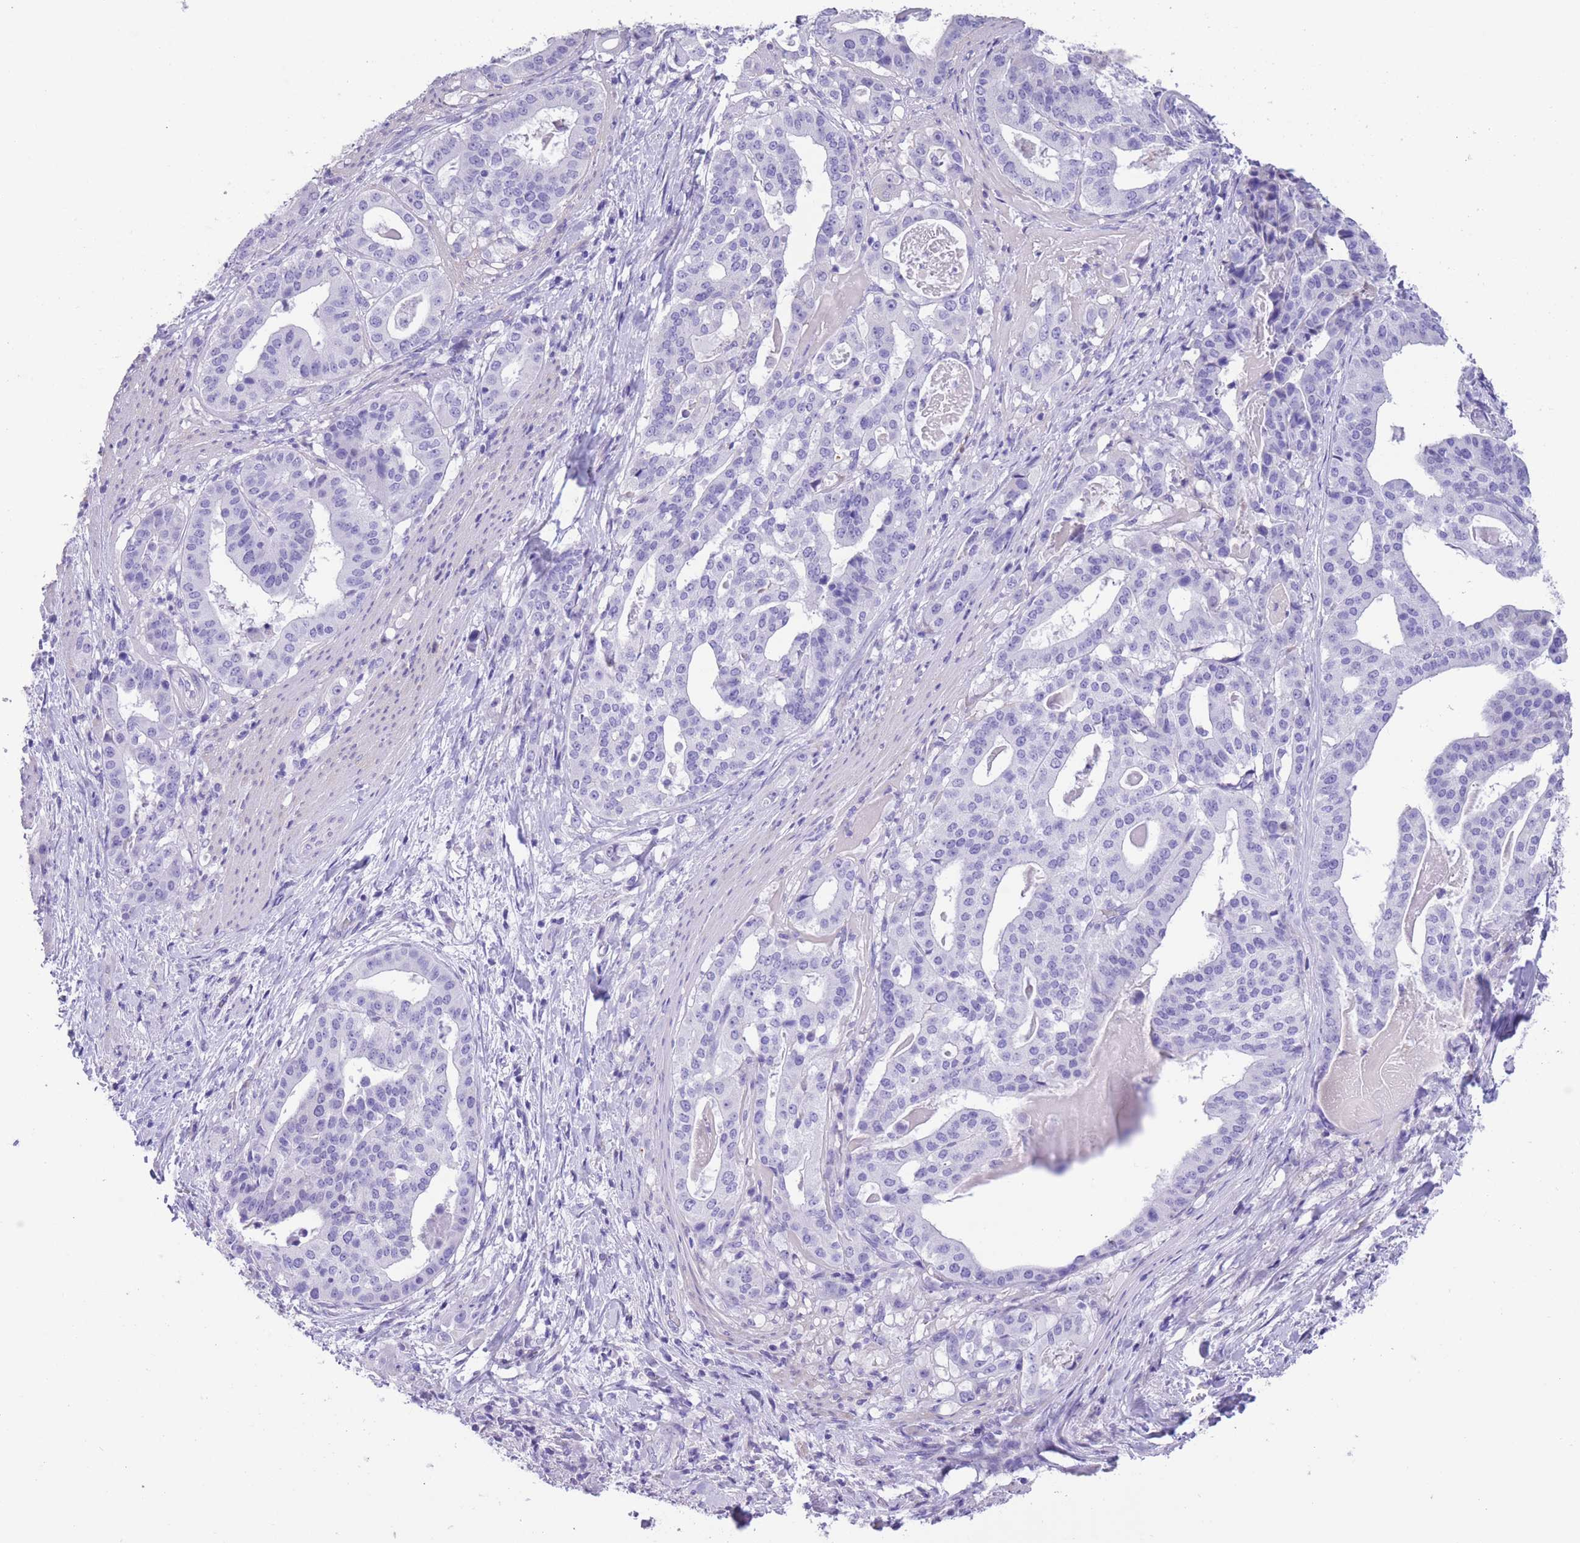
{"staining": {"intensity": "negative", "quantity": "none", "location": "none"}, "tissue": "stomach cancer", "cell_type": "Tumor cells", "image_type": "cancer", "snomed": [{"axis": "morphology", "description": "Adenocarcinoma, NOS"}, {"axis": "topography", "description": "Stomach"}], "caption": "Immunohistochemistry of stomach cancer (adenocarcinoma) reveals no positivity in tumor cells. (DAB IHC, high magnification).", "gene": "RAI2", "patient": {"sex": "male", "age": 48}}